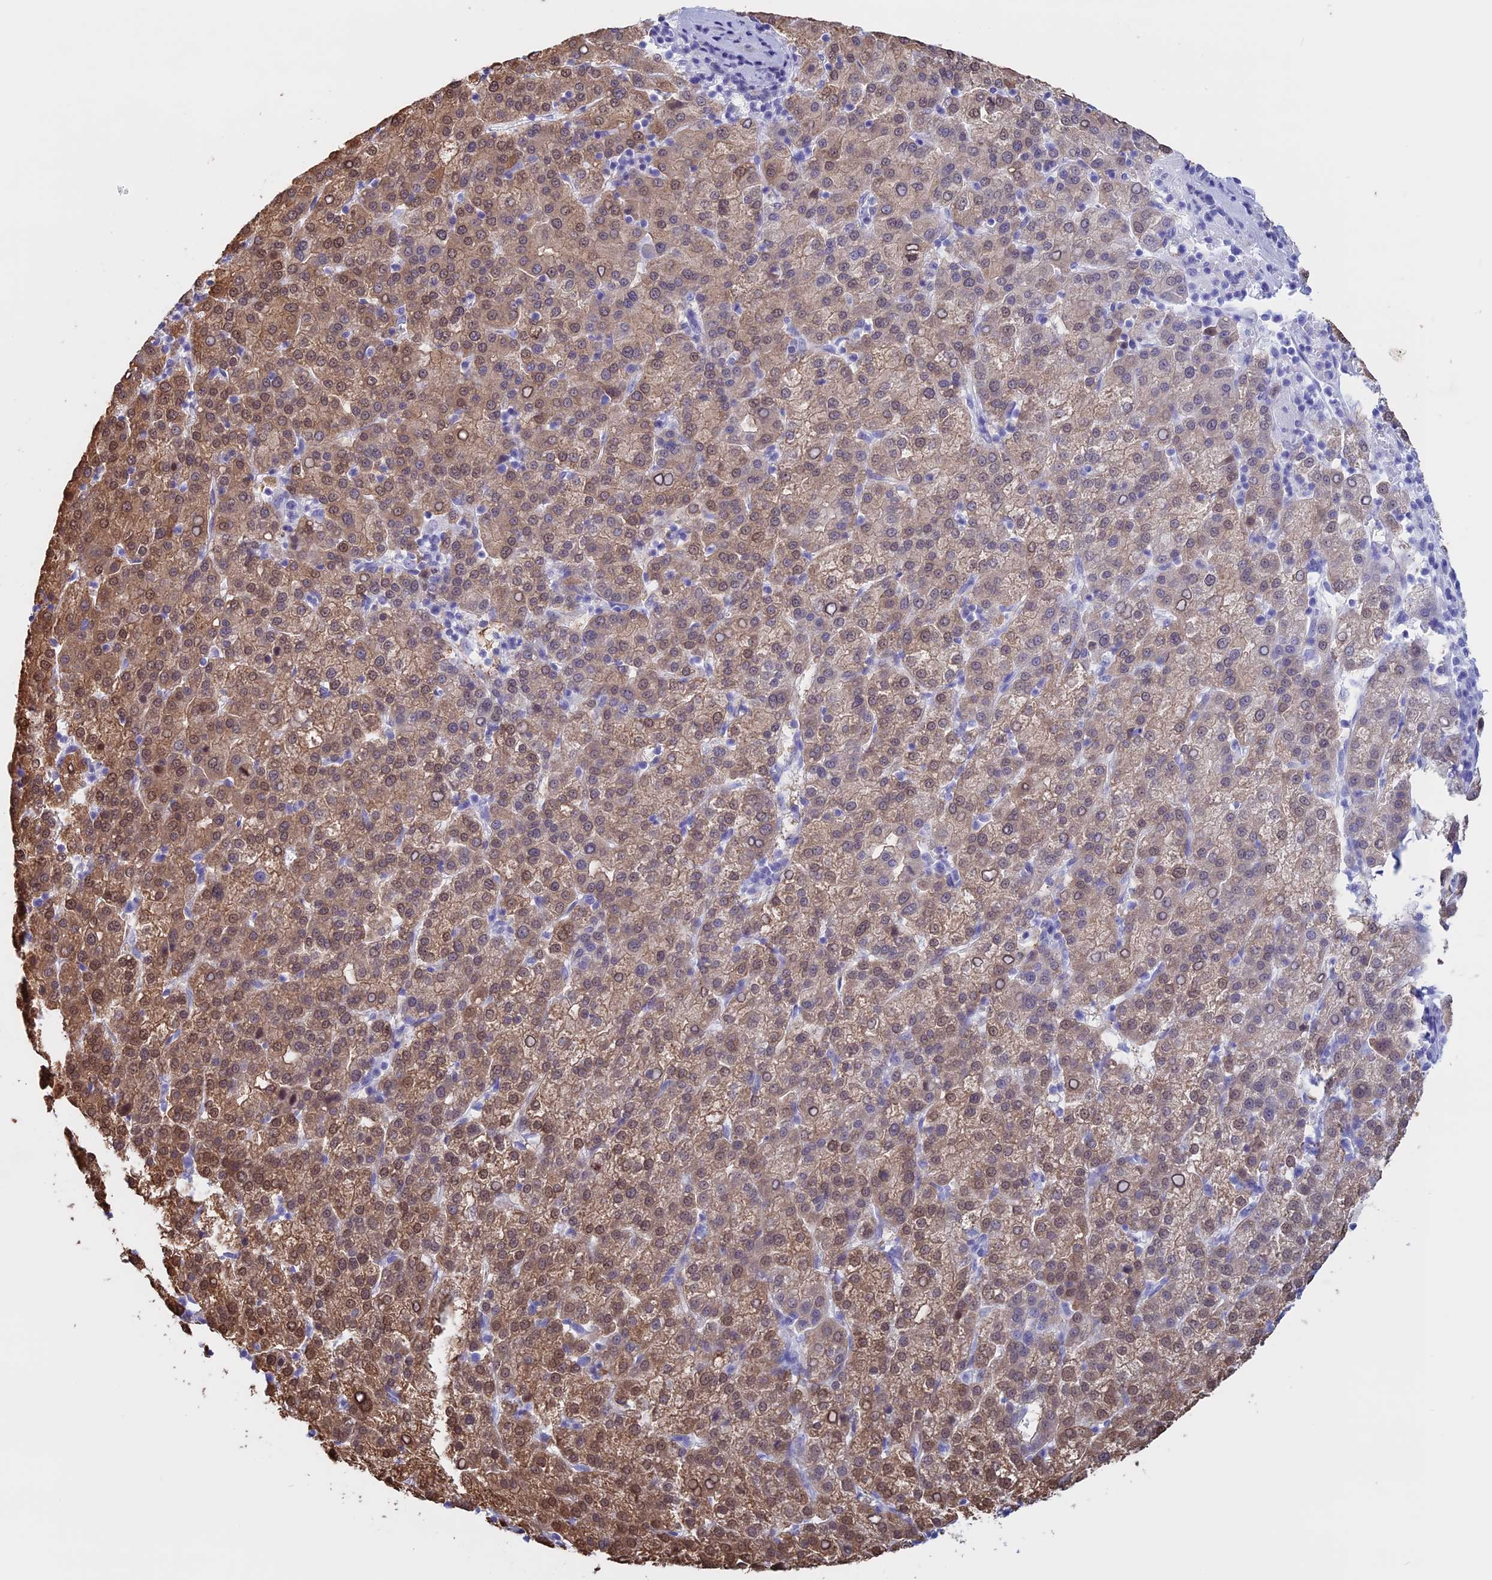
{"staining": {"intensity": "moderate", "quantity": "25%-75%", "location": "cytoplasmic/membranous,nuclear"}, "tissue": "liver cancer", "cell_type": "Tumor cells", "image_type": "cancer", "snomed": [{"axis": "morphology", "description": "Carcinoma, Hepatocellular, NOS"}, {"axis": "topography", "description": "Liver"}], "caption": "An image showing moderate cytoplasmic/membranous and nuclear staining in approximately 25%-75% of tumor cells in liver cancer, as visualized by brown immunohistochemical staining.", "gene": "LHFPL2", "patient": {"sex": "female", "age": 58}}